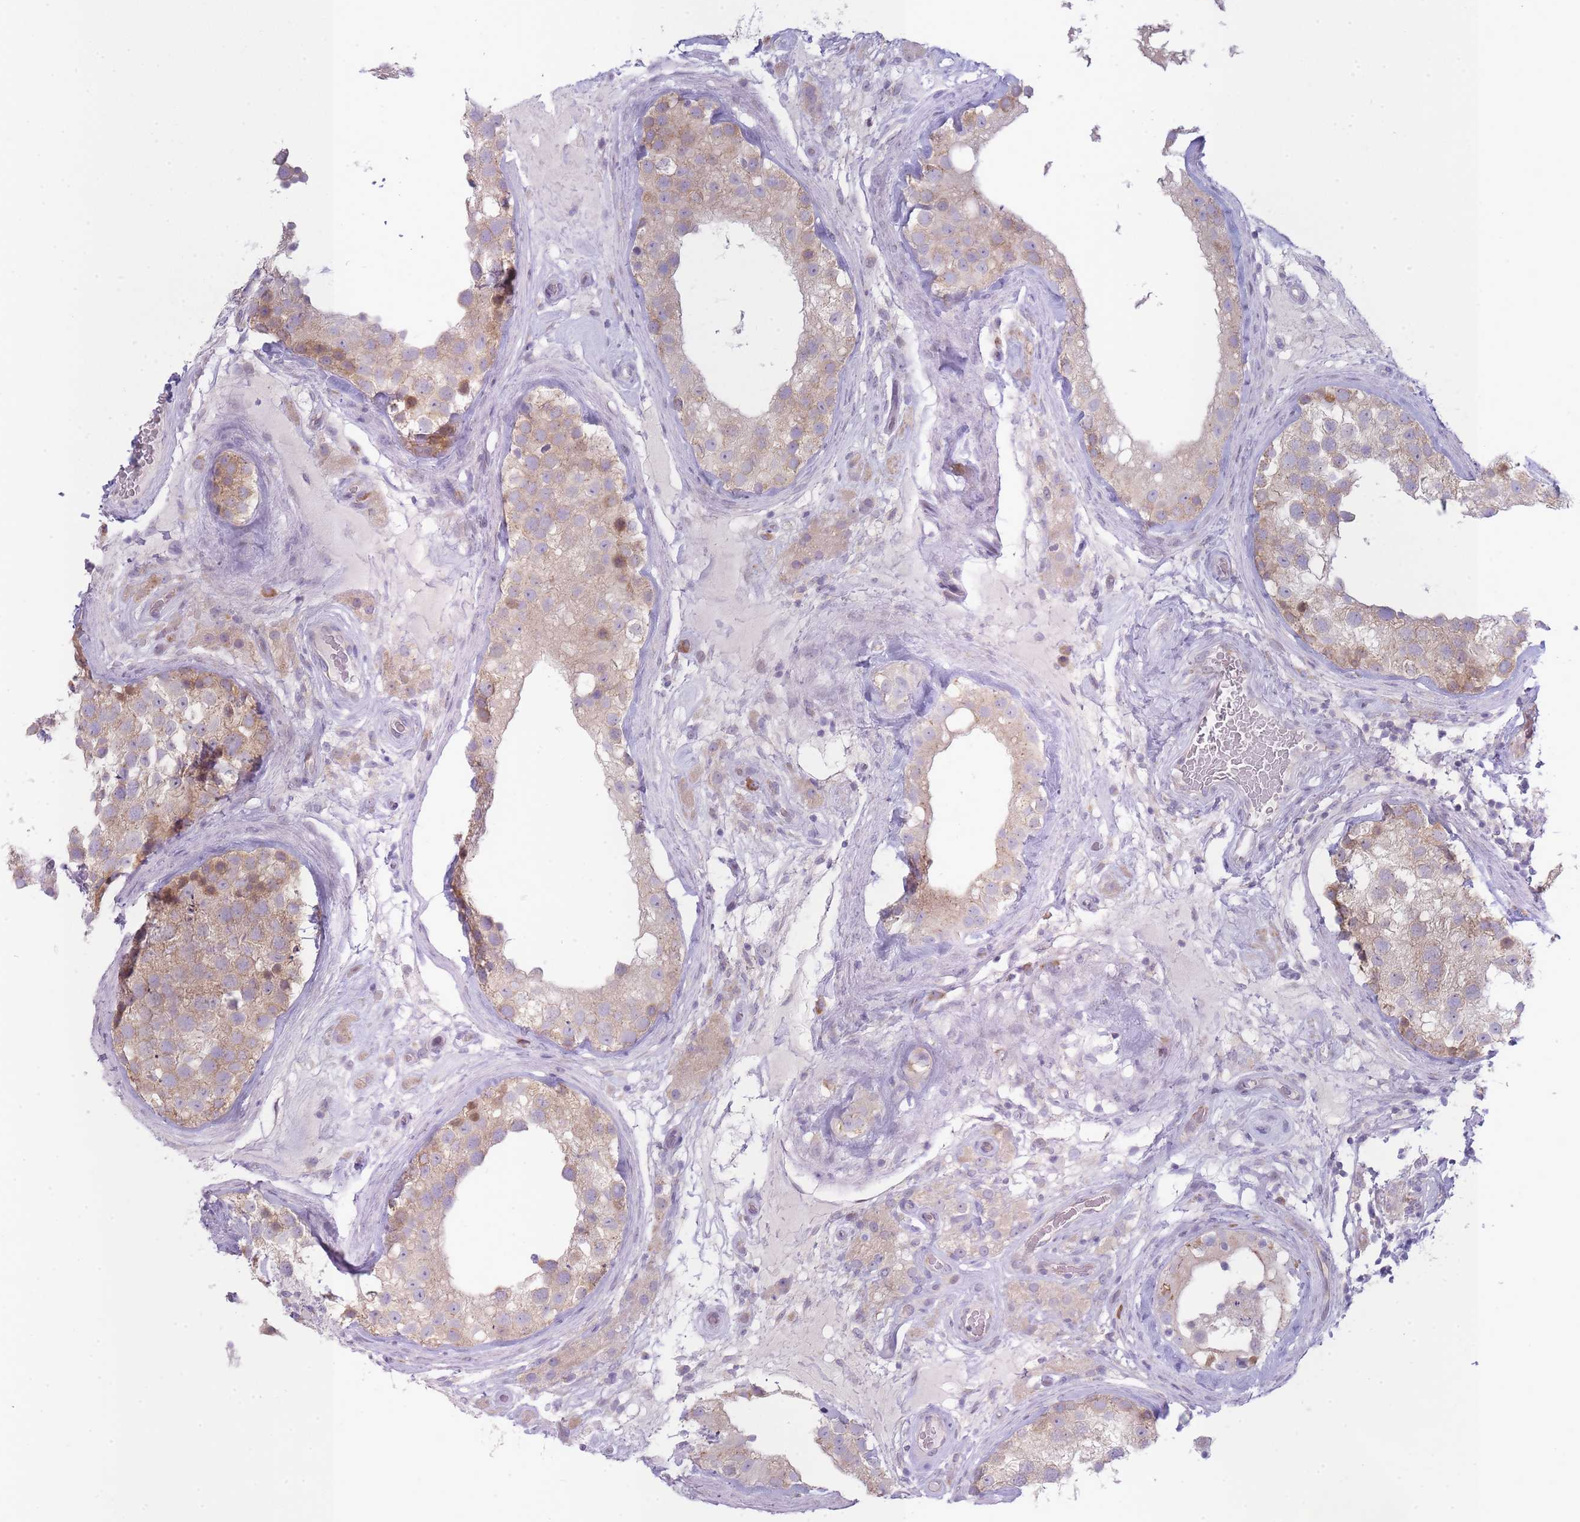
{"staining": {"intensity": "moderate", "quantity": "<25%", "location": "cytoplasmic/membranous"}, "tissue": "testis", "cell_type": "Cells in seminiferous ducts", "image_type": "normal", "snomed": [{"axis": "morphology", "description": "Normal tissue, NOS"}, {"axis": "topography", "description": "Testis"}], "caption": "Immunohistochemical staining of normal testis shows <25% levels of moderate cytoplasmic/membranous protein positivity in approximately <25% of cells in seminiferous ducts. (Stains: DAB in brown, nuclei in blue, Microscopy: brightfield microscopy at high magnification).", "gene": "OR5L1", "patient": {"sex": "male", "age": 46}}